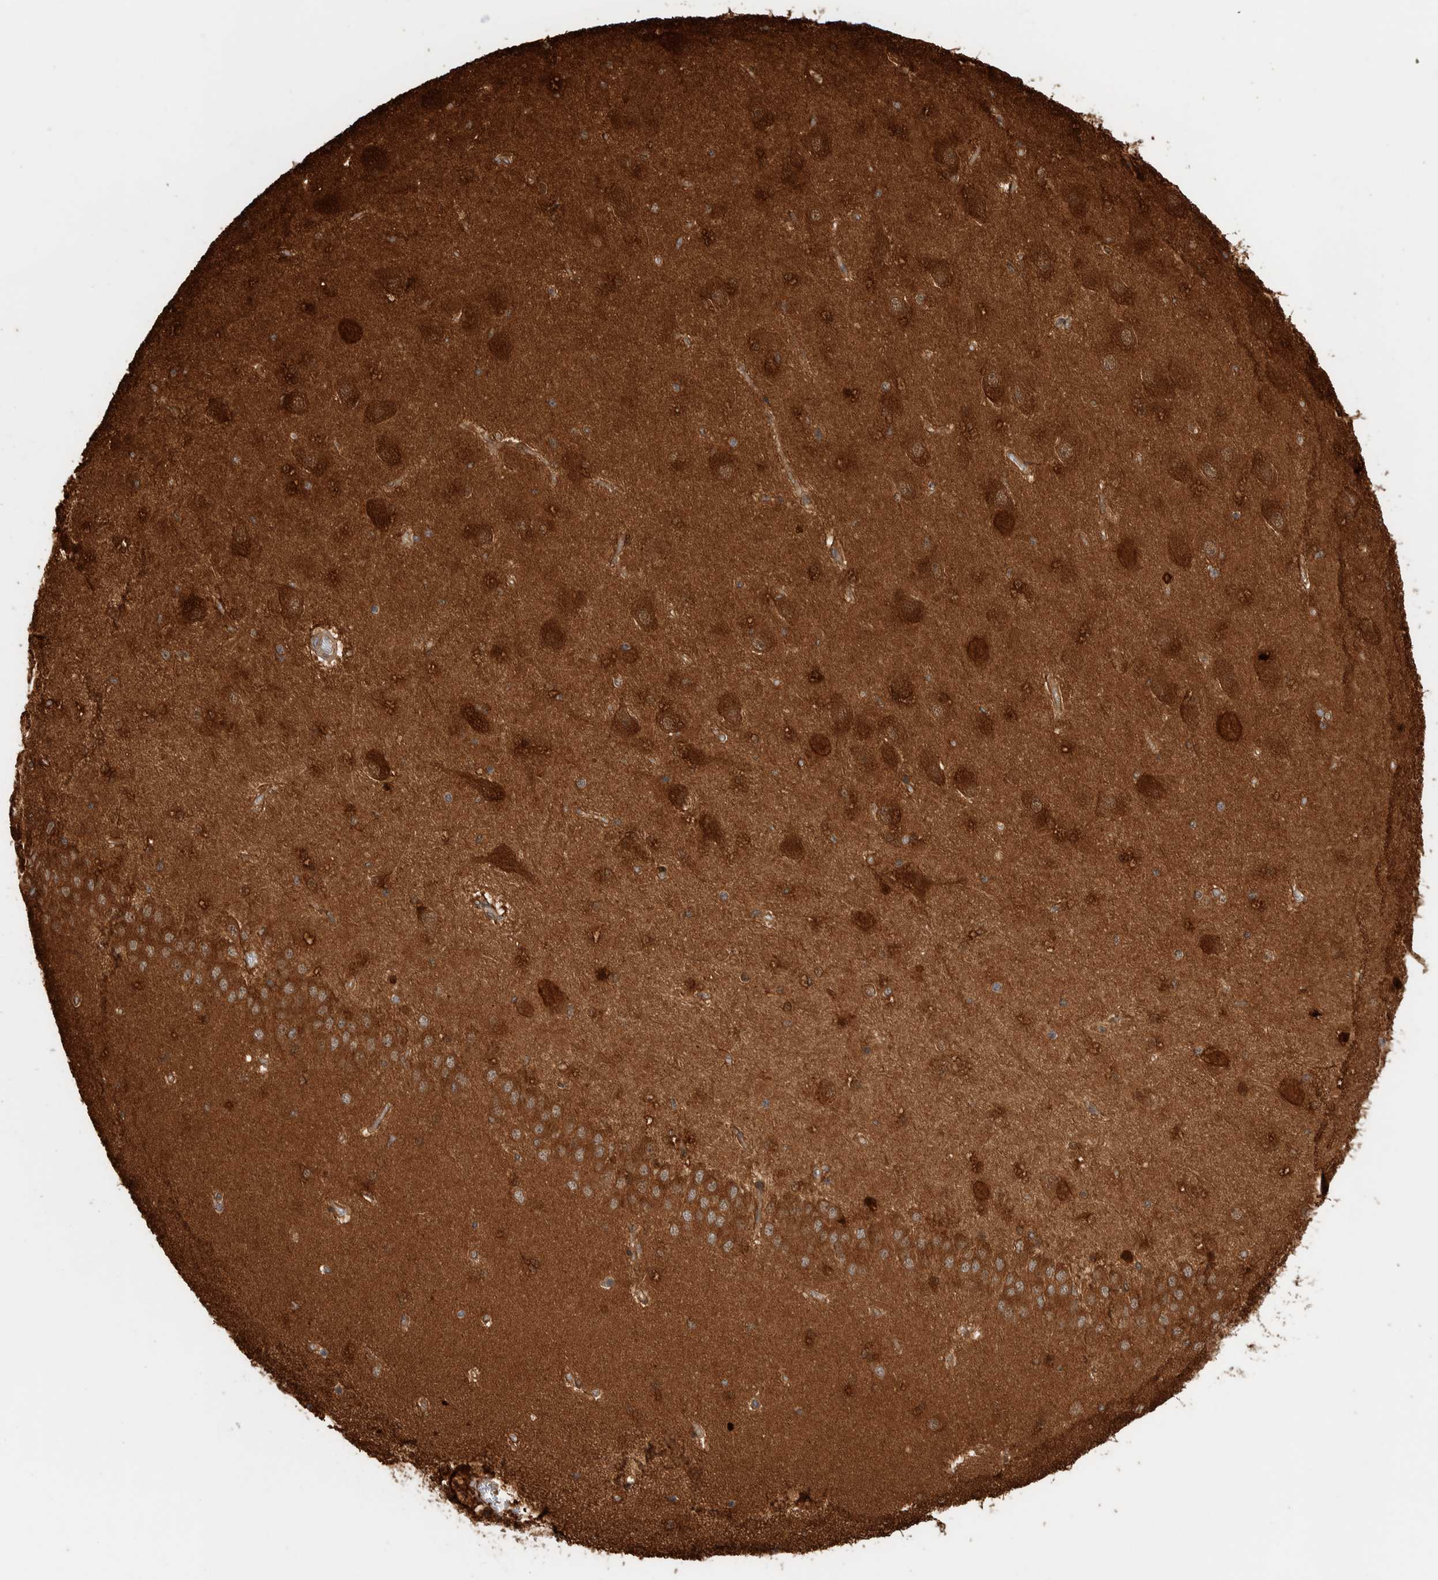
{"staining": {"intensity": "strong", "quantity": ">75%", "location": "cytoplasmic/membranous,nuclear"}, "tissue": "hippocampus", "cell_type": "Glial cells", "image_type": "normal", "snomed": [{"axis": "morphology", "description": "Normal tissue, NOS"}, {"axis": "topography", "description": "Hippocampus"}], "caption": "Immunohistochemistry of unremarkable hippocampus exhibits high levels of strong cytoplasmic/membranous,nuclear positivity in approximately >75% of glial cells.", "gene": "CNTROB", "patient": {"sex": "female", "age": 54}}